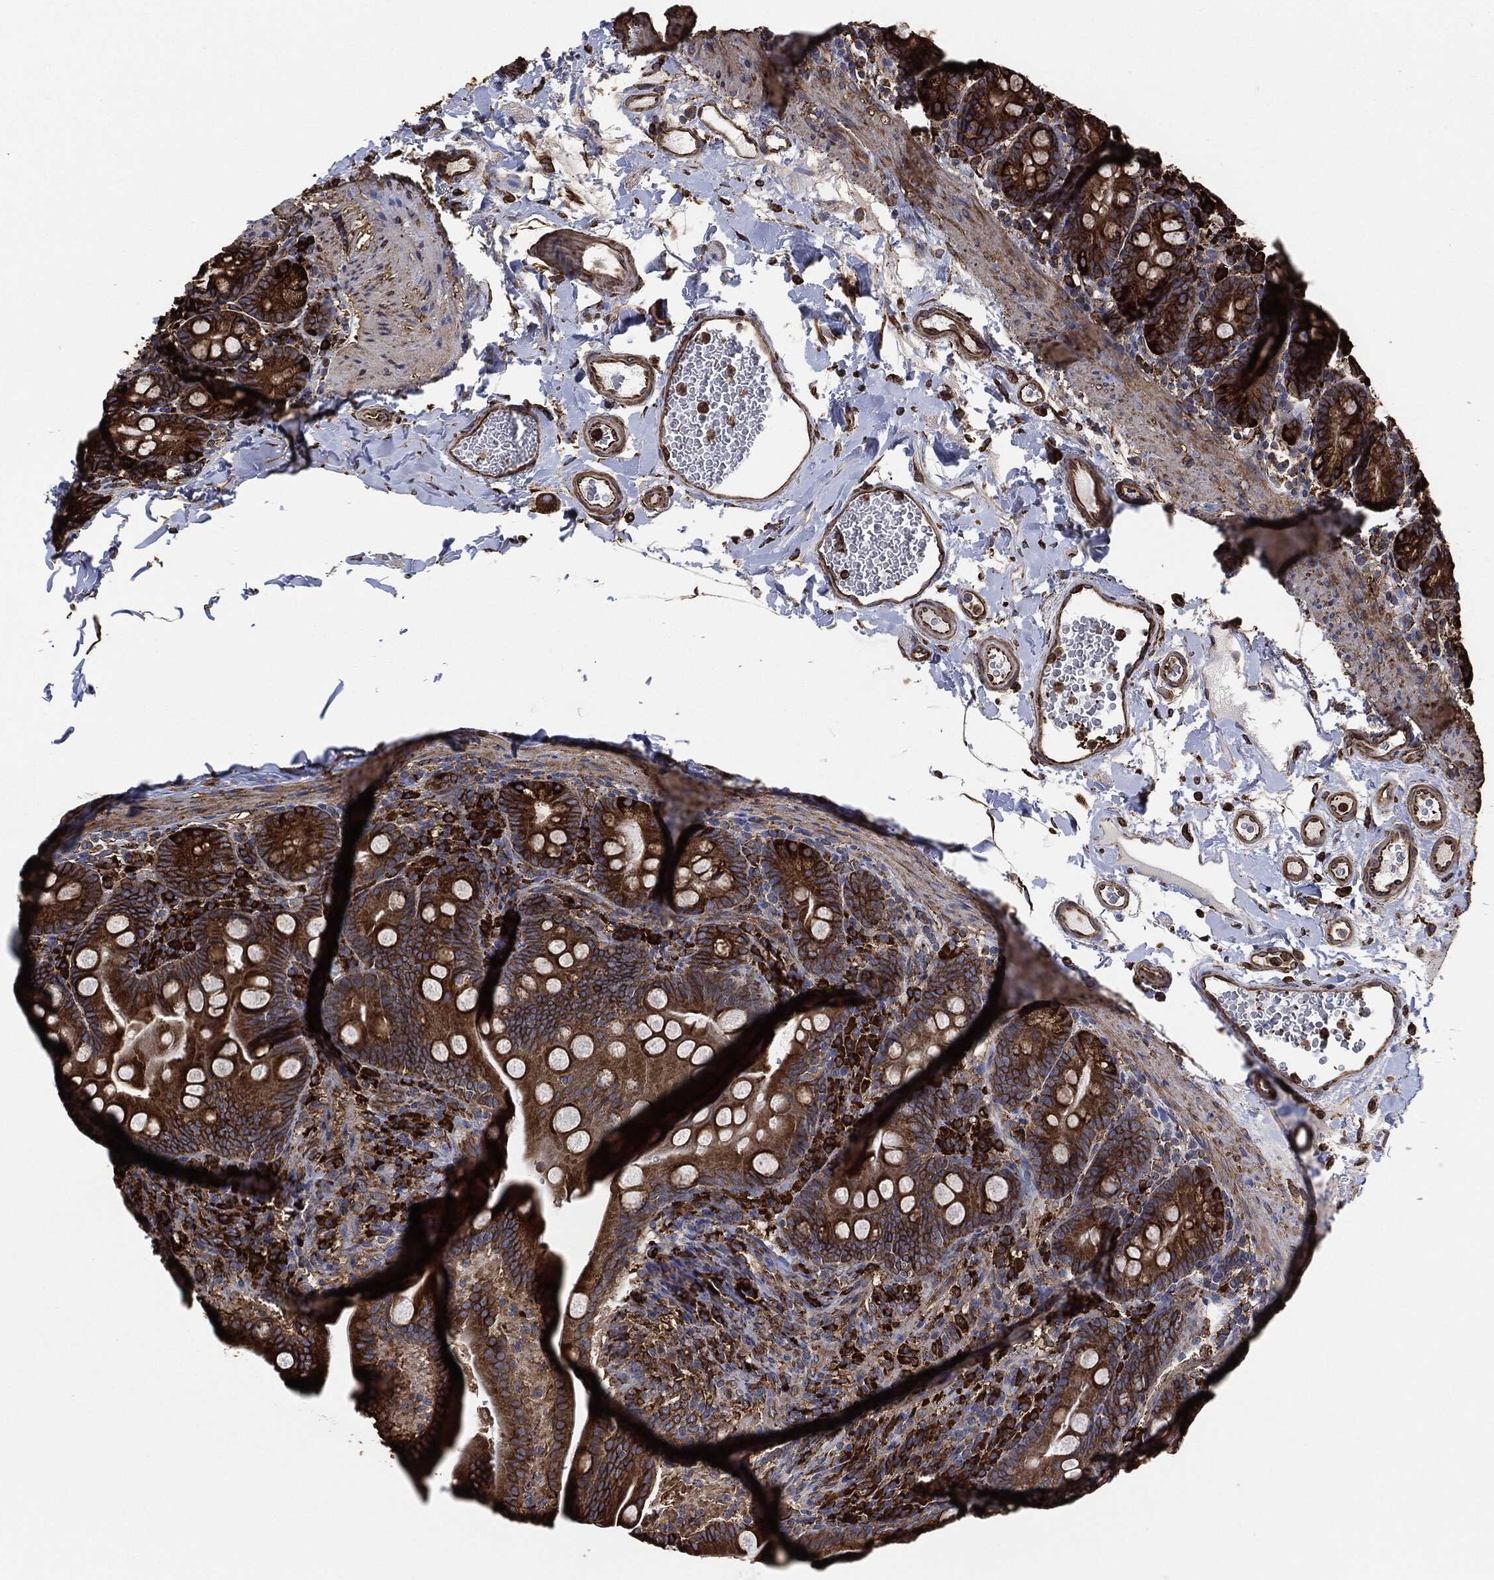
{"staining": {"intensity": "strong", "quantity": ">75%", "location": "cytoplasmic/membranous"}, "tissue": "small intestine", "cell_type": "Glandular cells", "image_type": "normal", "snomed": [{"axis": "morphology", "description": "Normal tissue, NOS"}, {"axis": "topography", "description": "Small intestine"}], "caption": "Protein staining demonstrates strong cytoplasmic/membranous expression in about >75% of glandular cells in unremarkable small intestine. (Stains: DAB (3,3'-diaminobenzidine) in brown, nuclei in blue, Microscopy: brightfield microscopy at high magnification).", "gene": "AMFR", "patient": {"sex": "female", "age": 44}}